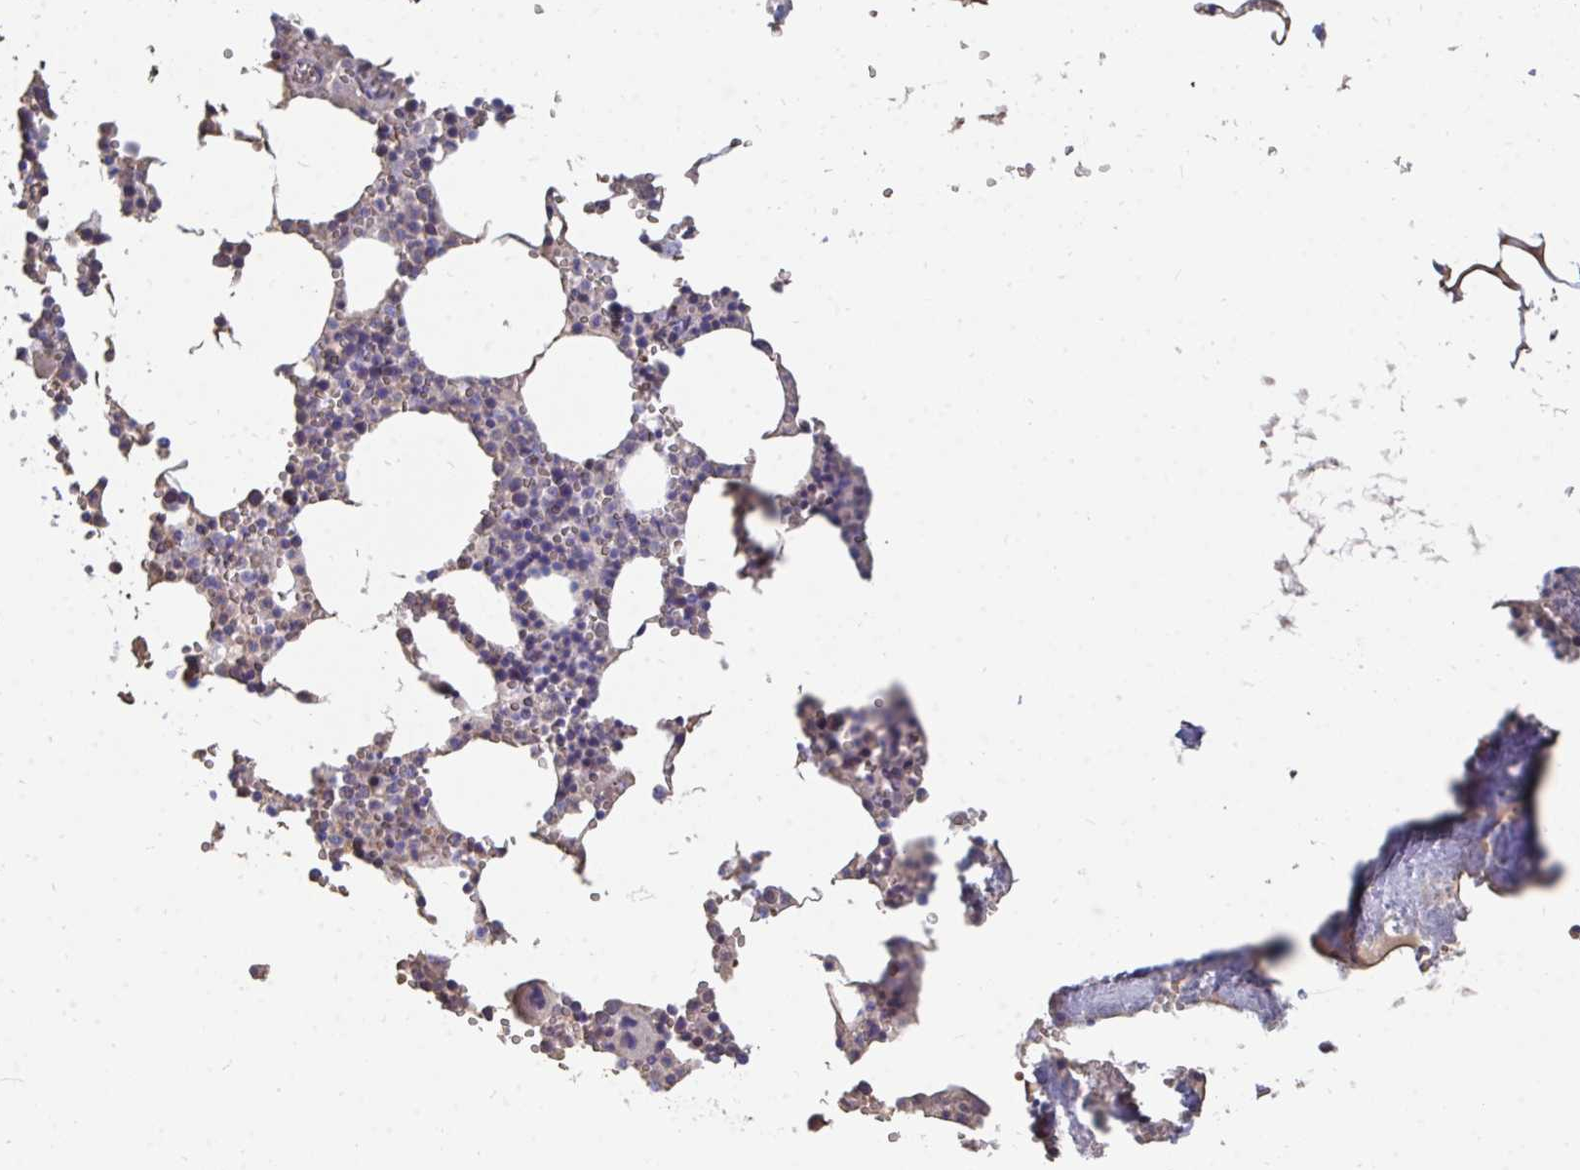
{"staining": {"intensity": "moderate", "quantity": "<25%", "location": "cytoplasmic/membranous"}, "tissue": "bone marrow", "cell_type": "Hematopoietic cells", "image_type": "normal", "snomed": [{"axis": "morphology", "description": "Normal tissue, NOS"}, {"axis": "topography", "description": "Bone marrow"}], "caption": "Immunohistochemistry of unremarkable bone marrow exhibits low levels of moderate cytoplasmic/membranous positivity in approximately <25% of hematopoietic cells.", "gene": "MROH2B", "patient": {"sex": "male", "age": 54}}